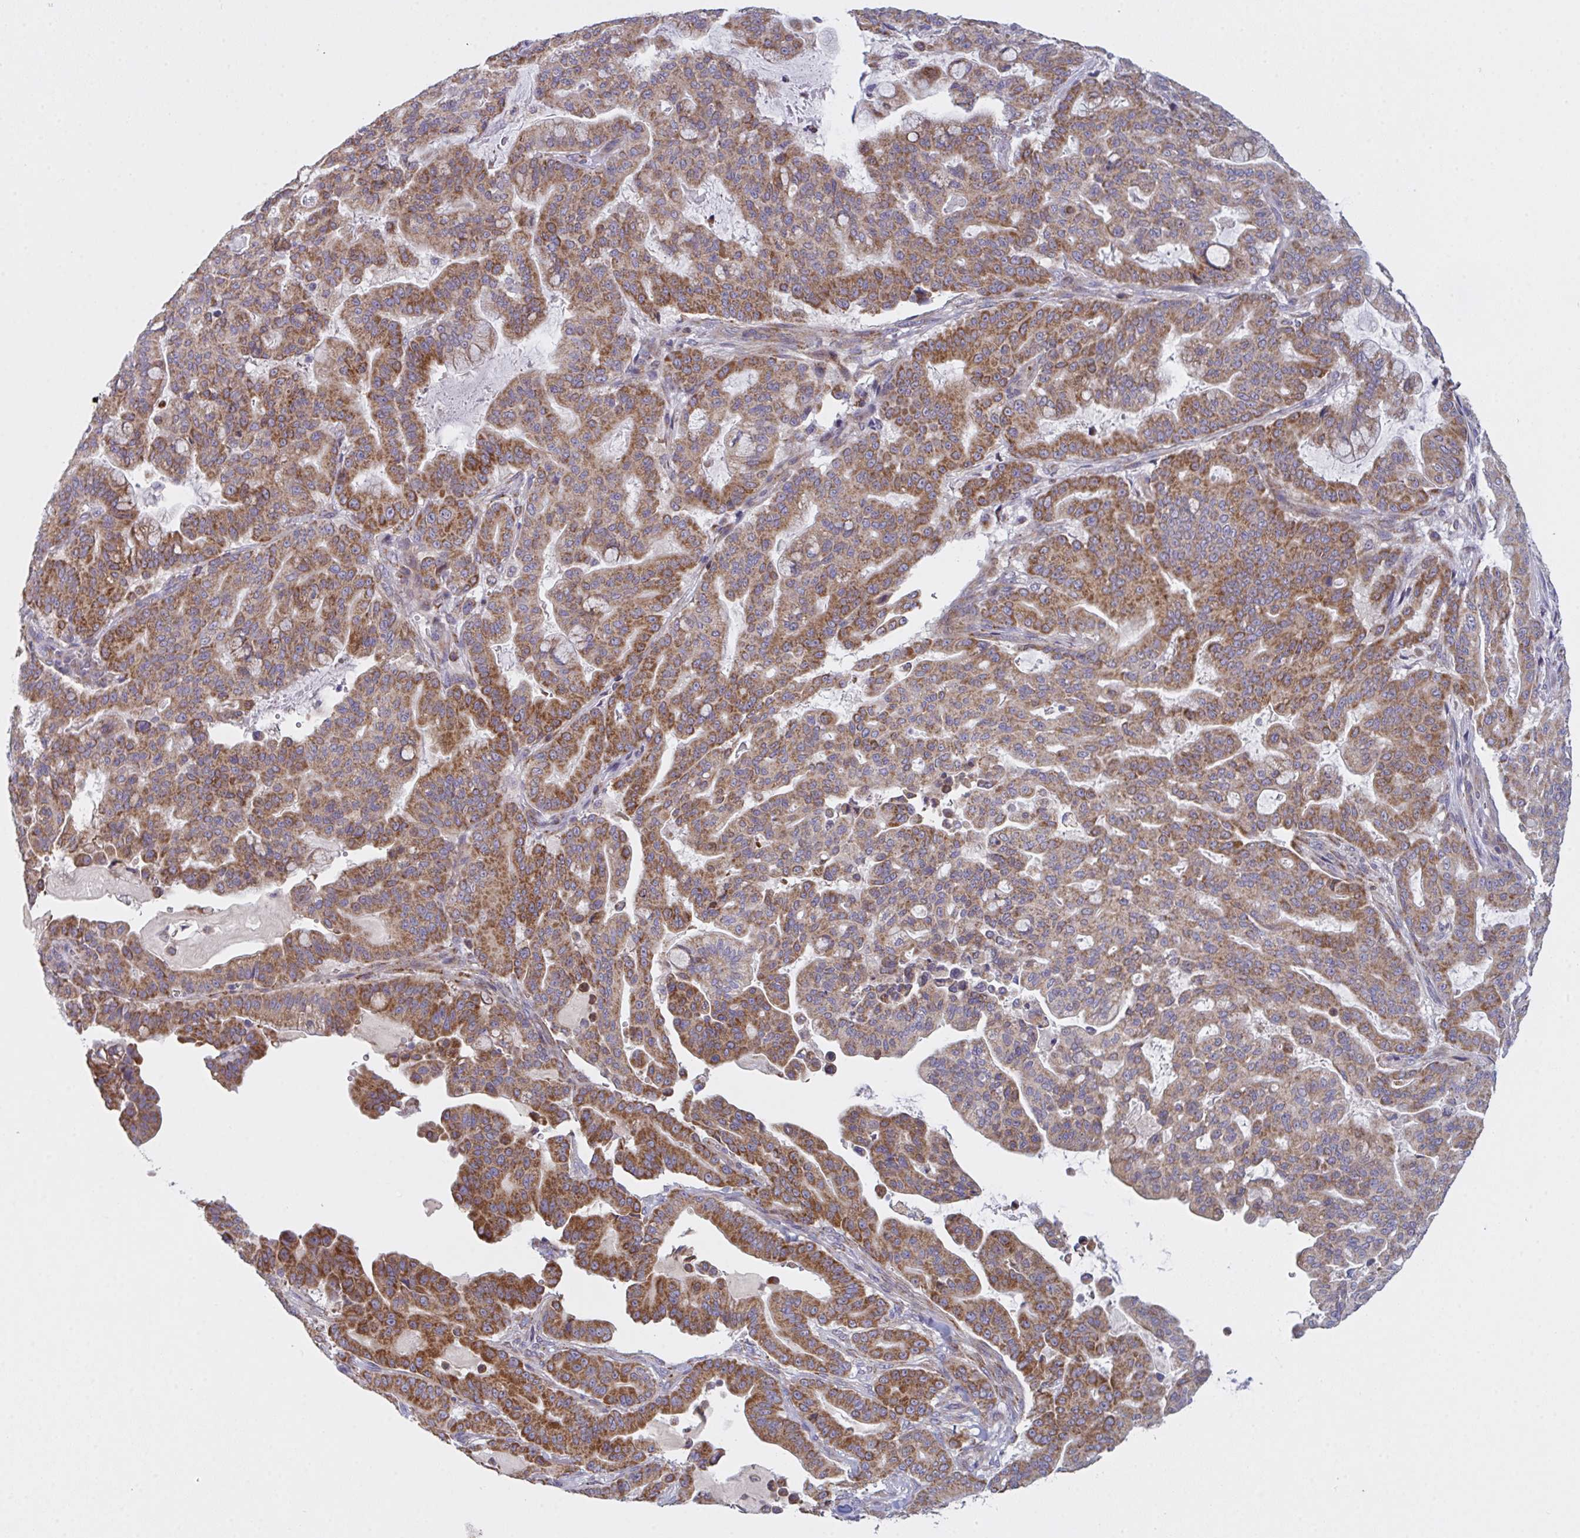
{"staining": {"intensity": "moderate", "quantity": ">75%", "location": "cytoplasmic/membranous"}, "tissue": "pancreatic cancer", "cell_type": "Tumor cells", "image_type": "cancer", "snomed": [{"axis": "morphology", "description": "Adenocarcinoma, NOS"}, {"axis": "topography", "description": "Pancreas"}], "caption": "This image demonstrates immunohistochemistry staining of pancreatic adenocarcinoma, with medium moderate cytoplasmic/membranous expression in about >75% of tumor cells.", "gene": "MRPS2", "patient": {"sex": "male", "age": 63}}